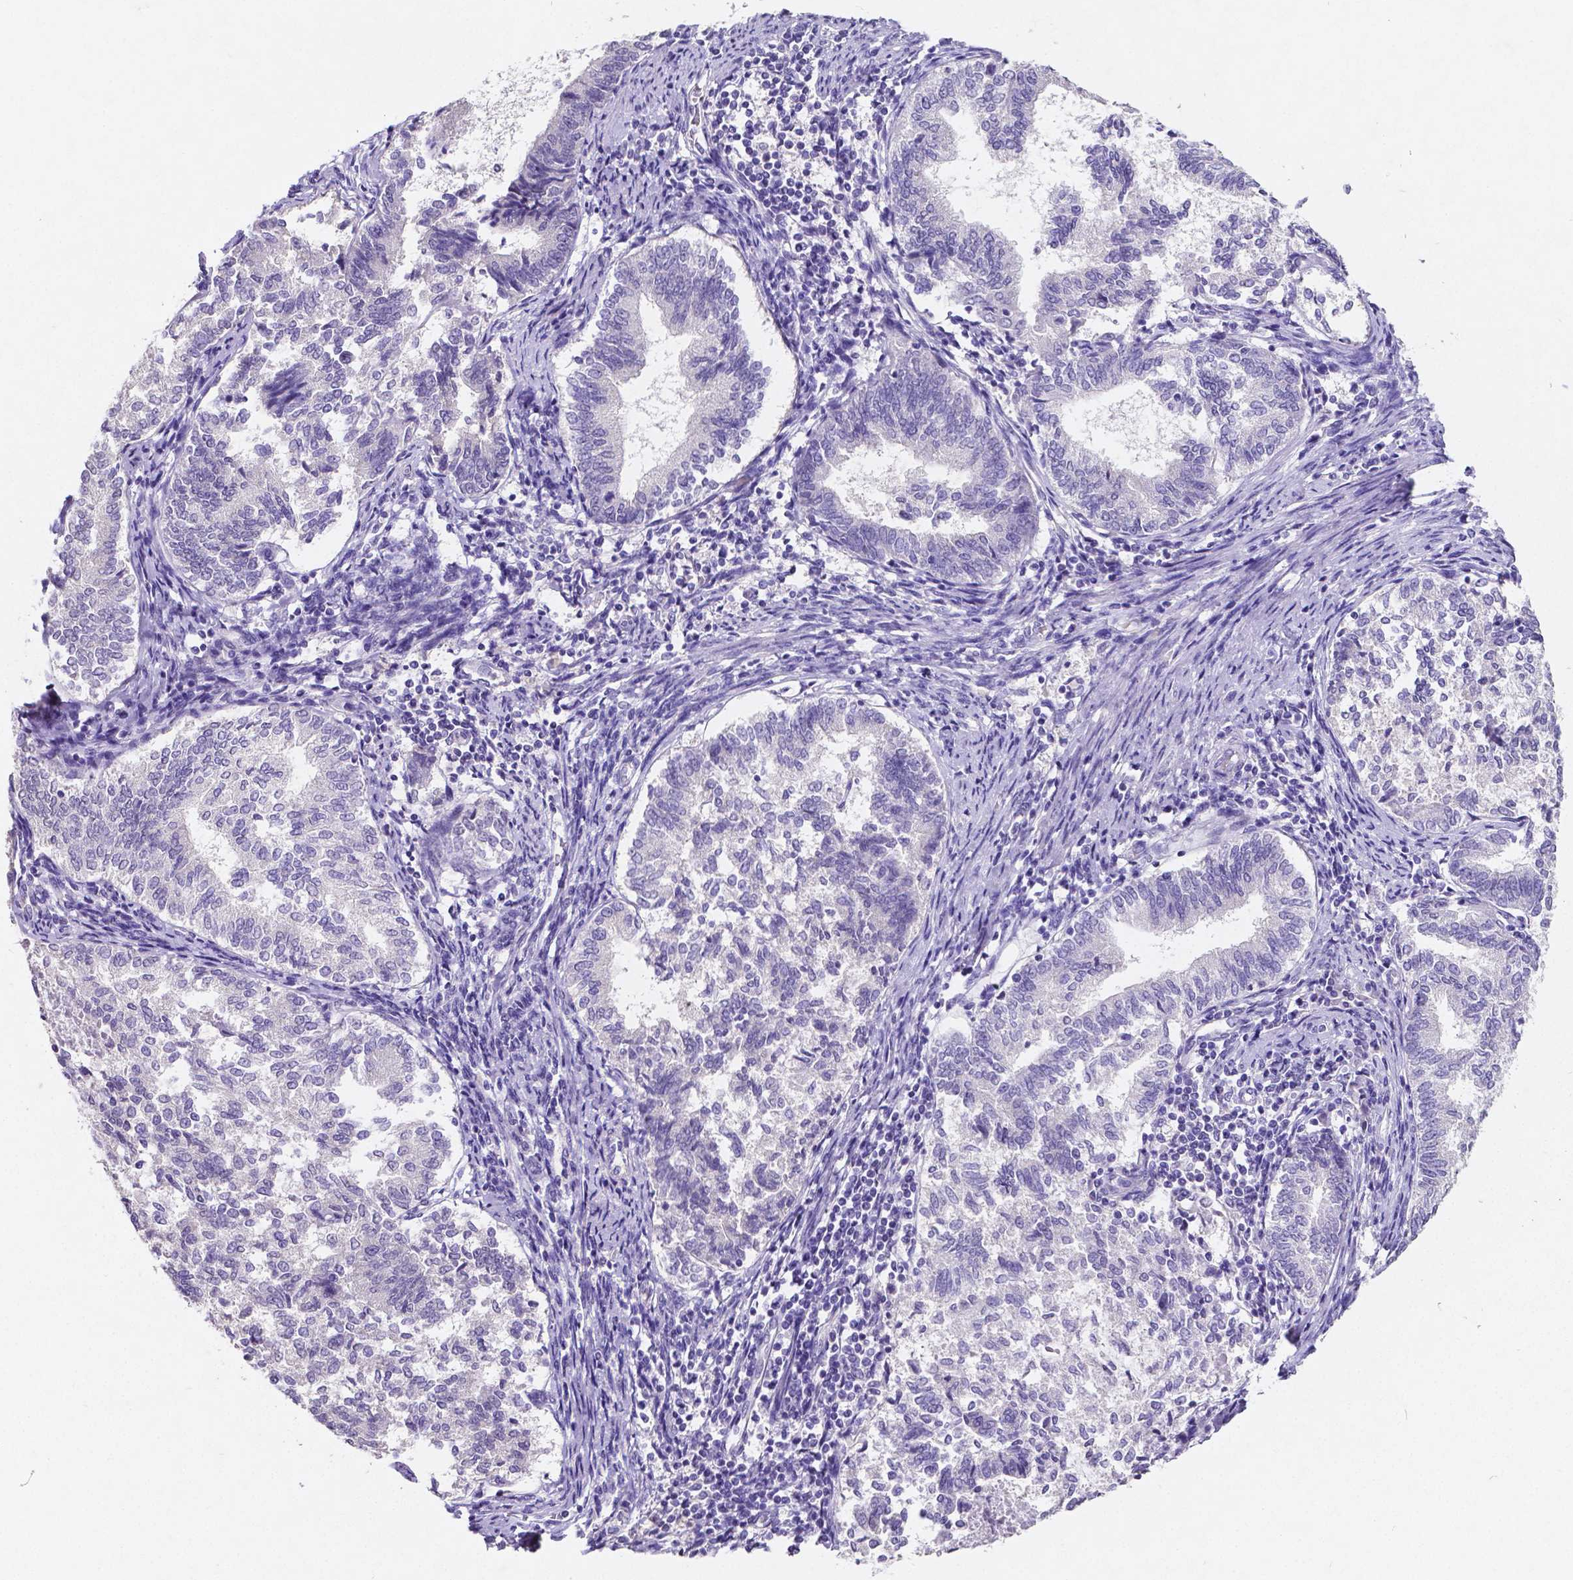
{"staining": {"intensity": "negative", "quantity": "none", "location": "none"}, "tissue": "endometrial cancer", "cell_type": "Tumor cells", "image_type": "cancer", "snomed": [{"axis": "morphology", "description": "Adenocarcinoma, NOS"}, {"axis": "topography", "description": "Endometrium"}], "caption": "Tumor cells are negative for brown protein staining in endometrial adenocarcinoma.", "gene": "SATB2", "patient": {"sex": "female", "age": 65}}